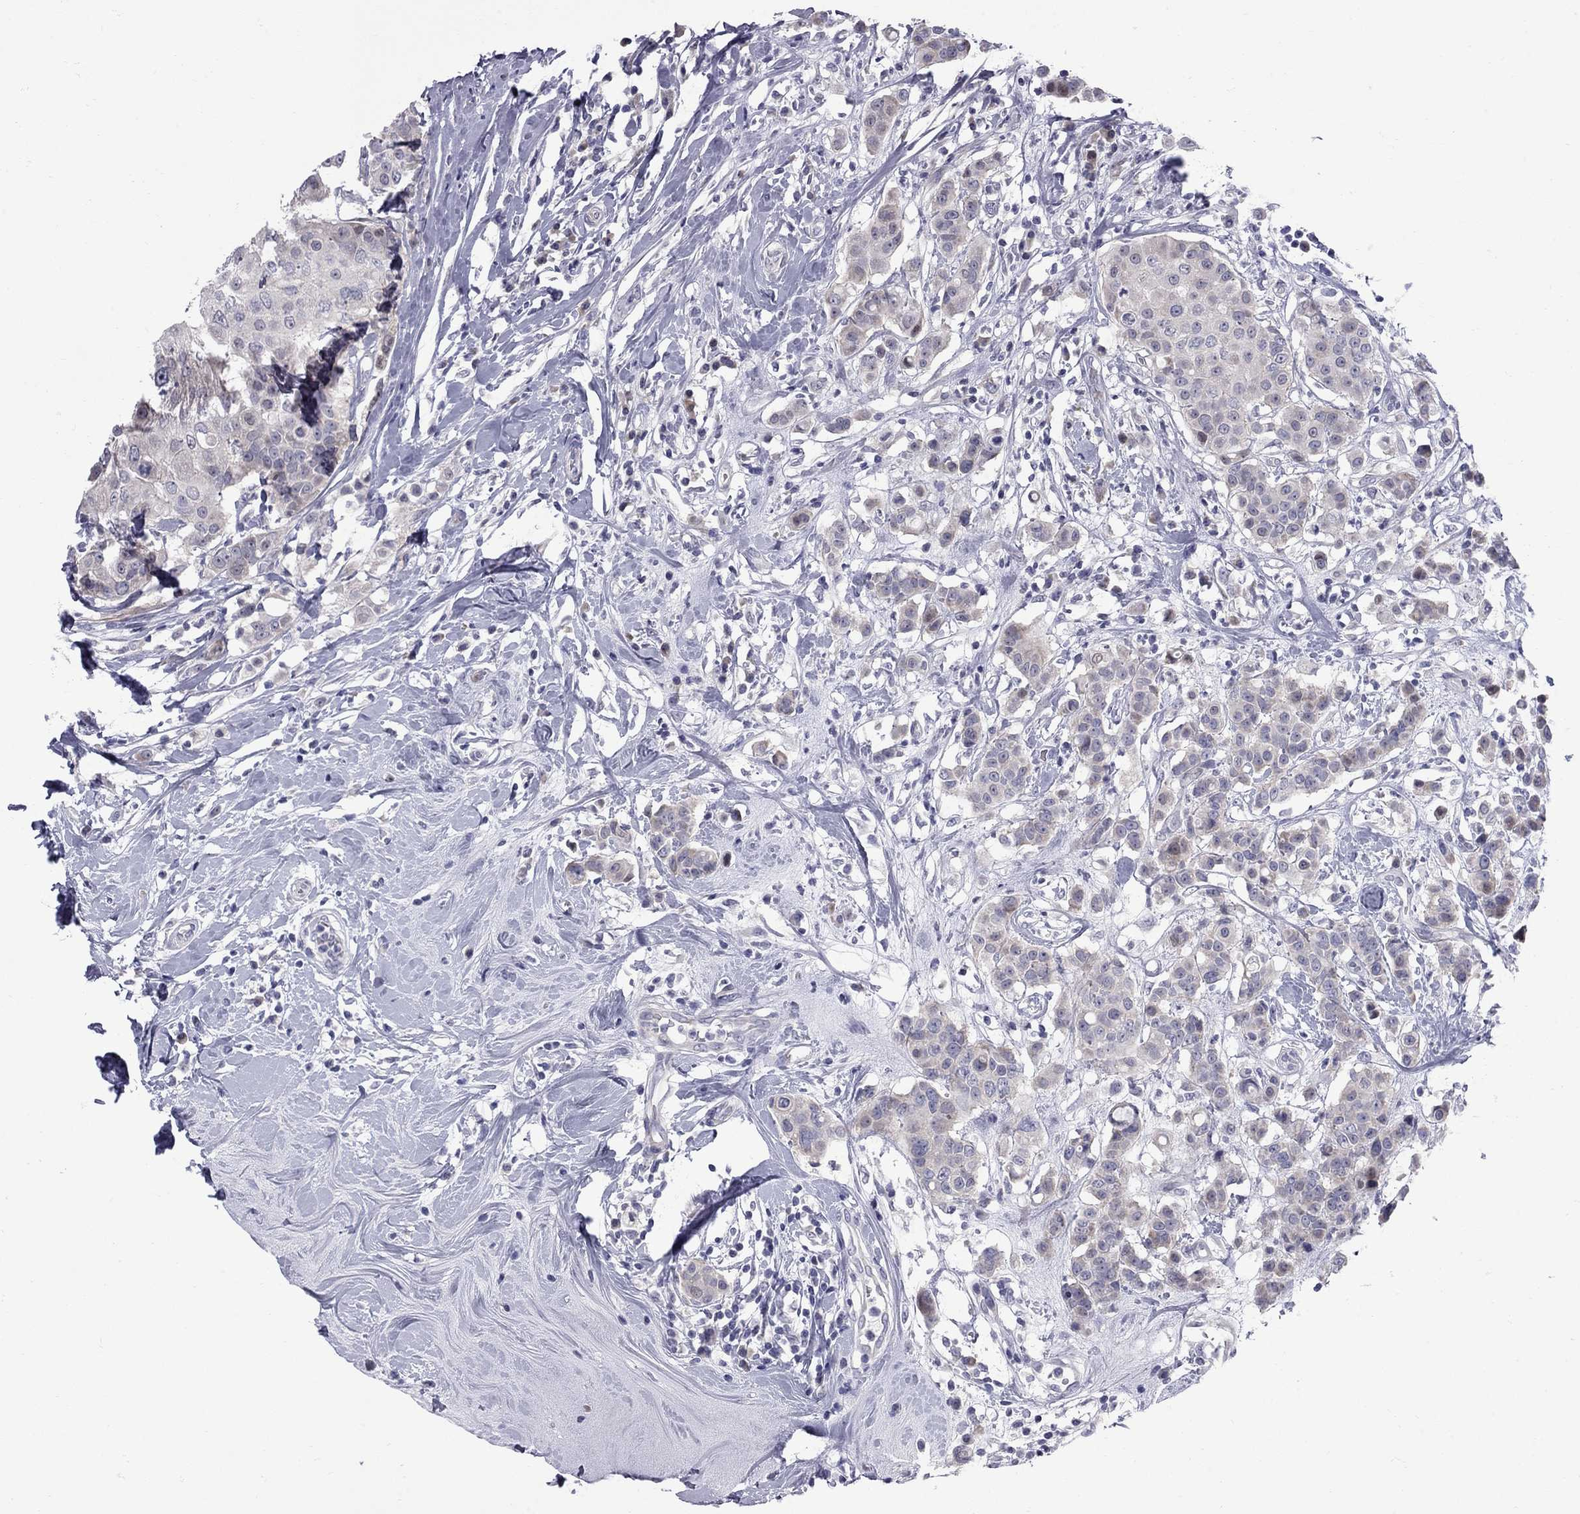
{"staining": {"intensity": "weak", "quantity": "25%-75%", "location": "cytoplasmic/membranous"}, "tissue": "breast cancer", "cell_type": "Tumor cells", "image_type": "cancer", "snomed": [{"axis": "morphology", "description": "Duct carcinoma"}, {"axis": "topography", "description": "Breast"}], "caption": "A micrograph of infiltrating ductal carcinoma (breast) stained for a protein exhibits weak cytoplasmic/membranous brown staining in tumor cells. The staining is performed using DAB brown chromogen to label protein expression. The nuclei are counter-stained blue using hematoxylin.", "gene": "NRARP", "patient": {"sex": "female", "age": 27}}